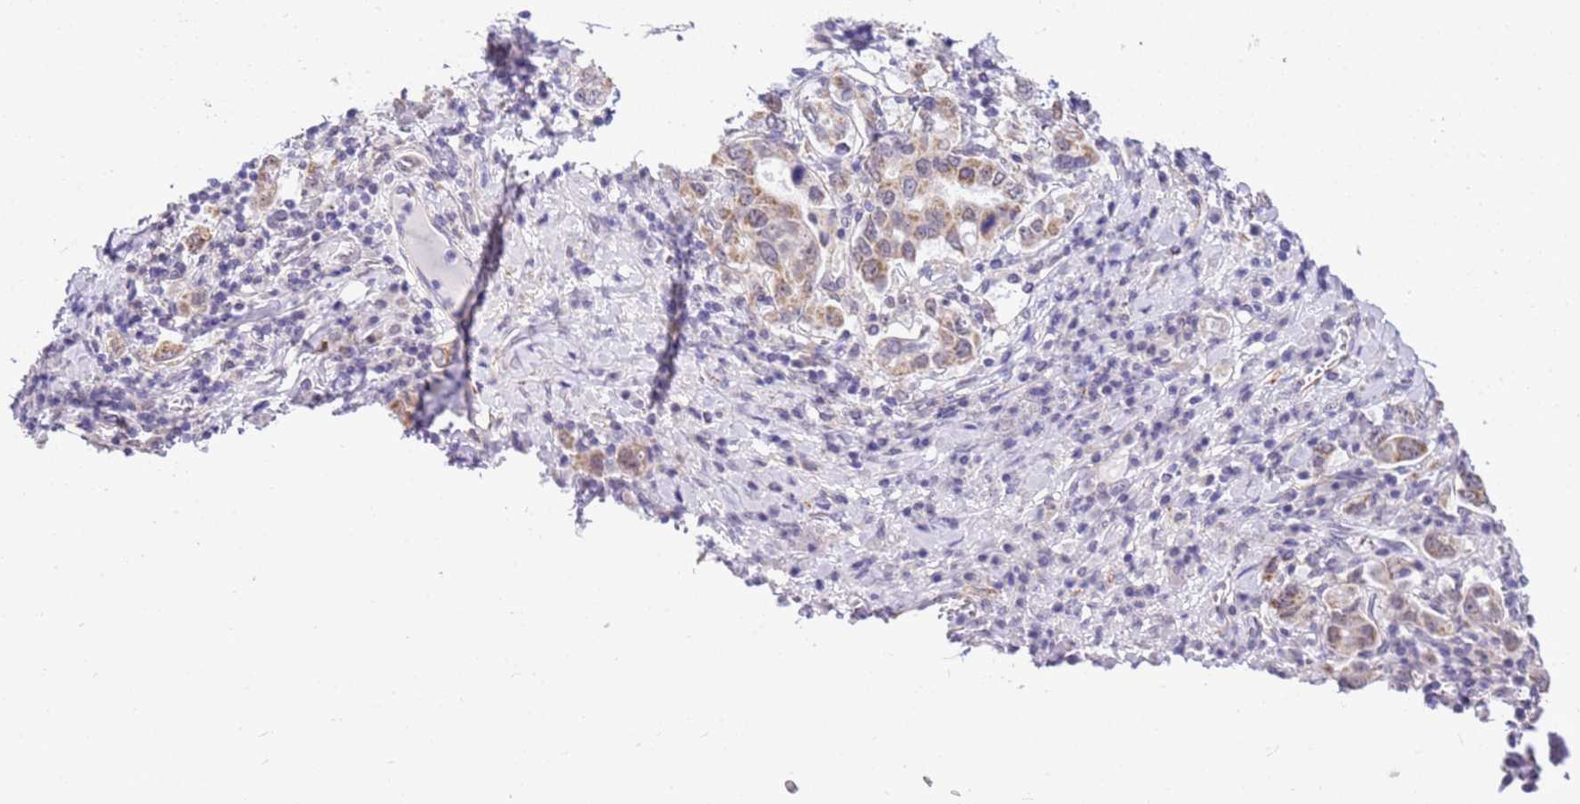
{"staining": {"intensity": "weak", "quantity": "25%-75%", "location": "cytoplasmic/membranous"}, "tissue": "stomach cancer", "cell_type": "Tumor cells", "image_type": "cancer", "snomed": [{"axis": "morphology", "description": "Adenocarcinoma, NOS"}, {"axis": "topography", "description": "Stomach, upper"}, {"axis": "topography", "description": "Stomach"}], "caption": "Protein staining reveals weak cytoplasmic/membranous expression in approximately 25%-75% of tumor cells in adenocarcinoma (stomach). (brown staining indicates protein expression, while blue staining denotes nuclei).", "gene": "SMIM4", "patient": {"sex": "male", "age": 62}}